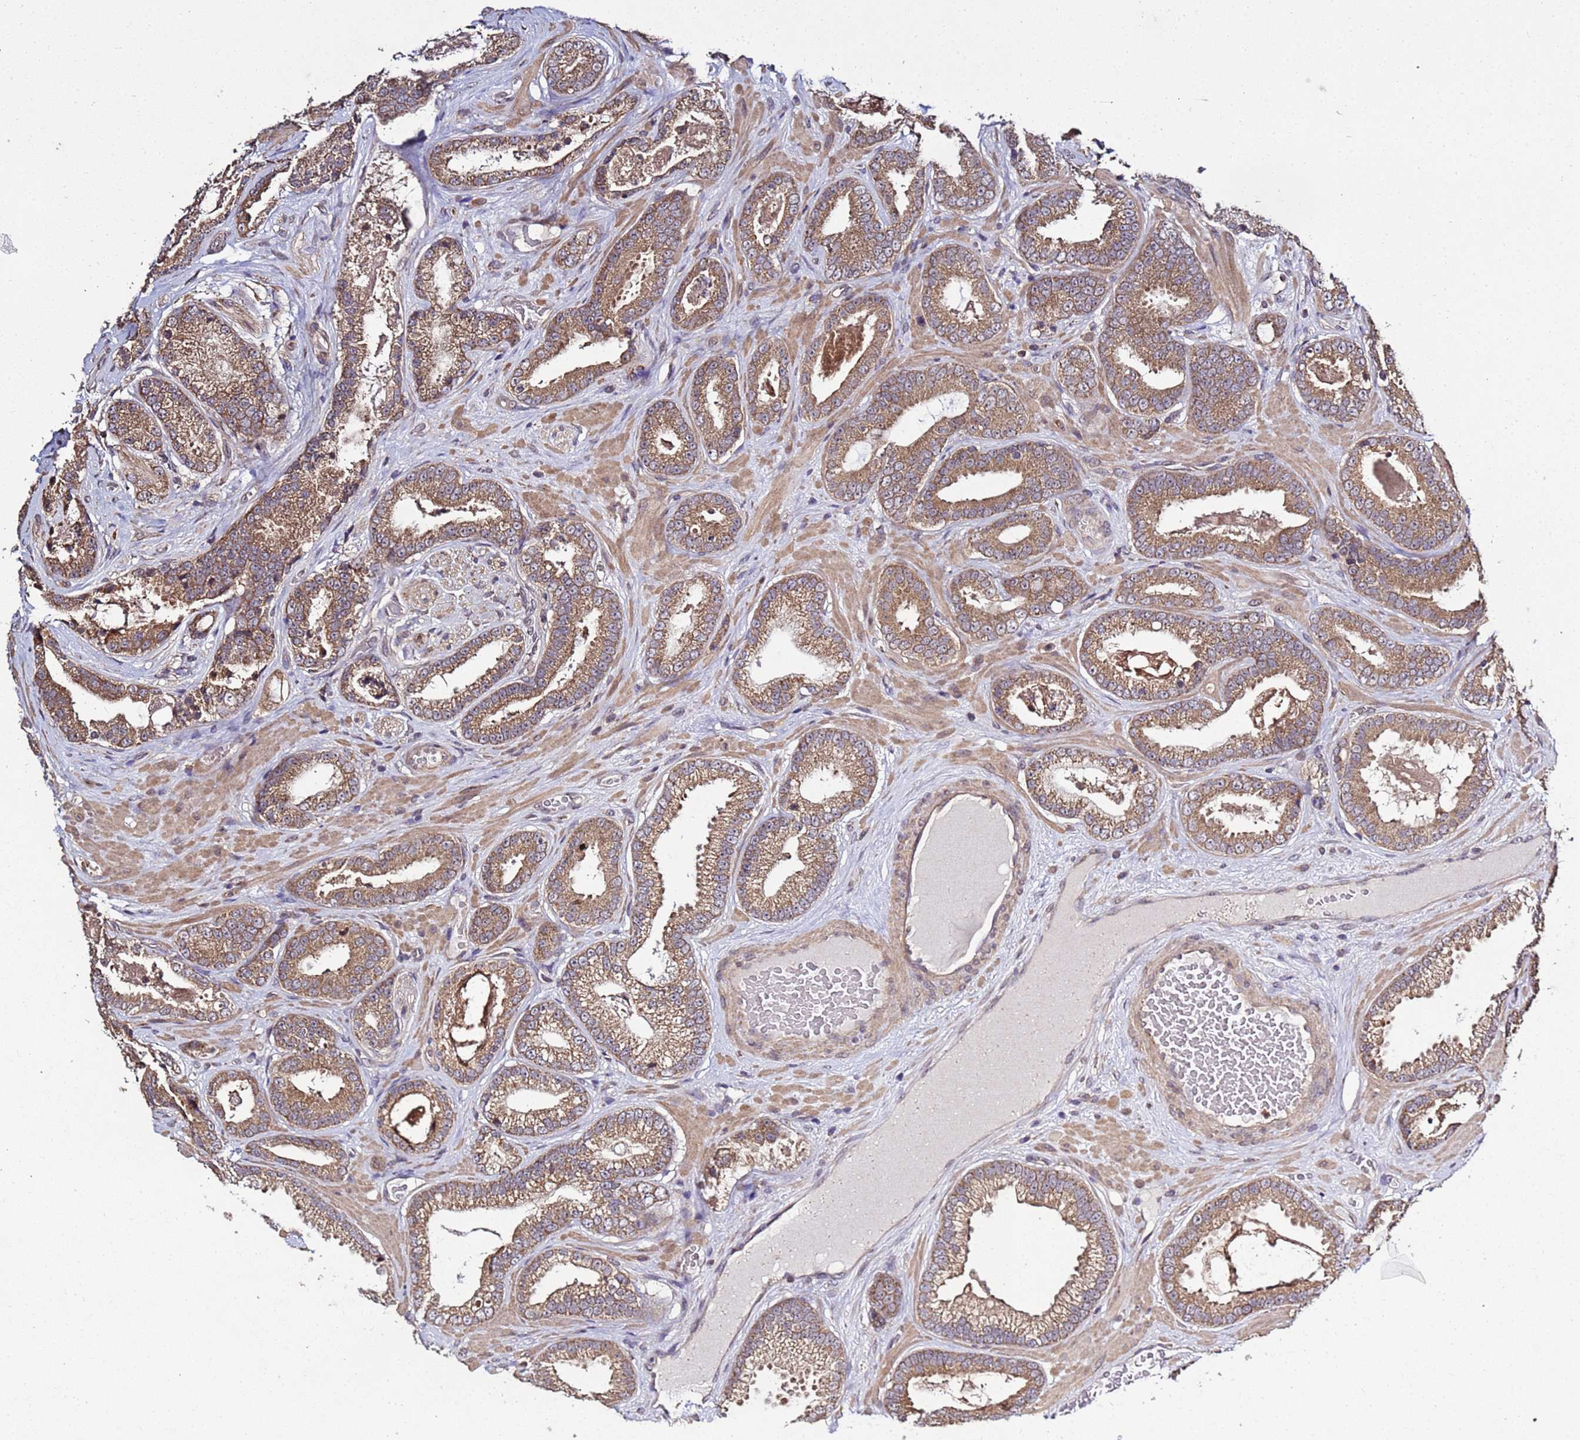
{"staining": {"intensity": "moderate", "quantity": ">75%", "location": "cytoplasmic/membranous"}, "tissue": "prostate cancer", "cell_type": "Tumor cells", "image_type": "cancer", "snomed": [{"axis": "morphology", "description": "Adenocarcinoma, Low grade"}, {"axis": "topography", "description": "Prostate"}], "caption": "Prostate cancer (adenocarcinoma (low-grade)) stained with a protein marker shows moderate staining in tumor cells.", "gene": "P2RX7", "patient": {"sex": "male", "age": 57}}